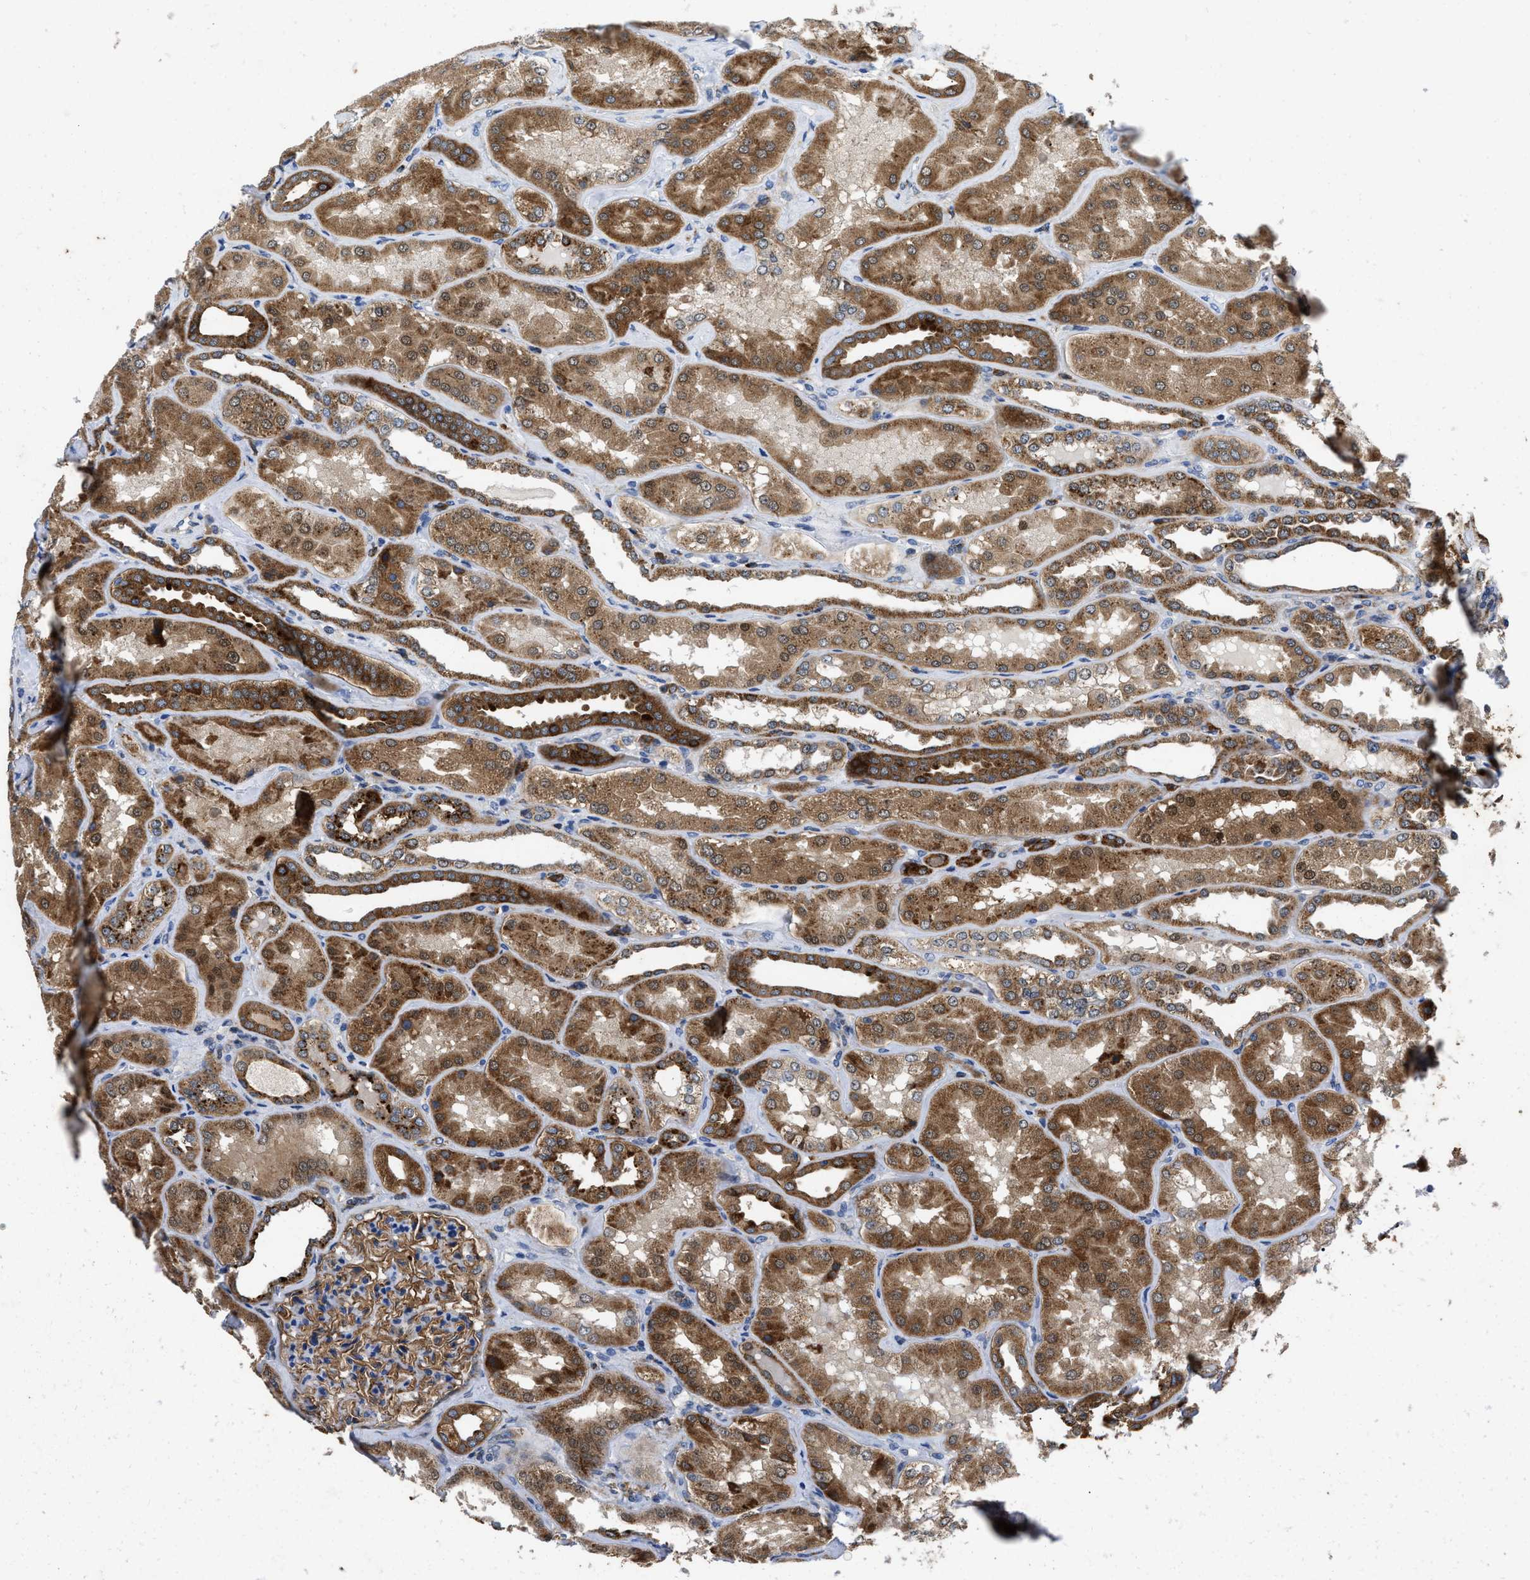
{"staining": {"intensity": "strong", "quantity": ">75%", "location": "cytoplasmic/membranous"}, "tissue": "kidney", "cell_type": "Cells in glomeruli", "image_type": "normal", "snomed": [{"axis": "morphology", "description": "Normal tissue, NOS"}, {"axis": "topography", "description": "Kidney"}], "caption": "Strong cytoplasmic/membranous protein expression is identified in about >75% of cells in glomeruli in kidney. The protein is stained brown, and the nuclei are stained in blue (DAB IHC with brightfield microscopy, high magnification).", "gene": "ENPP4", "patient": {"sex": "female", "age": 56}}